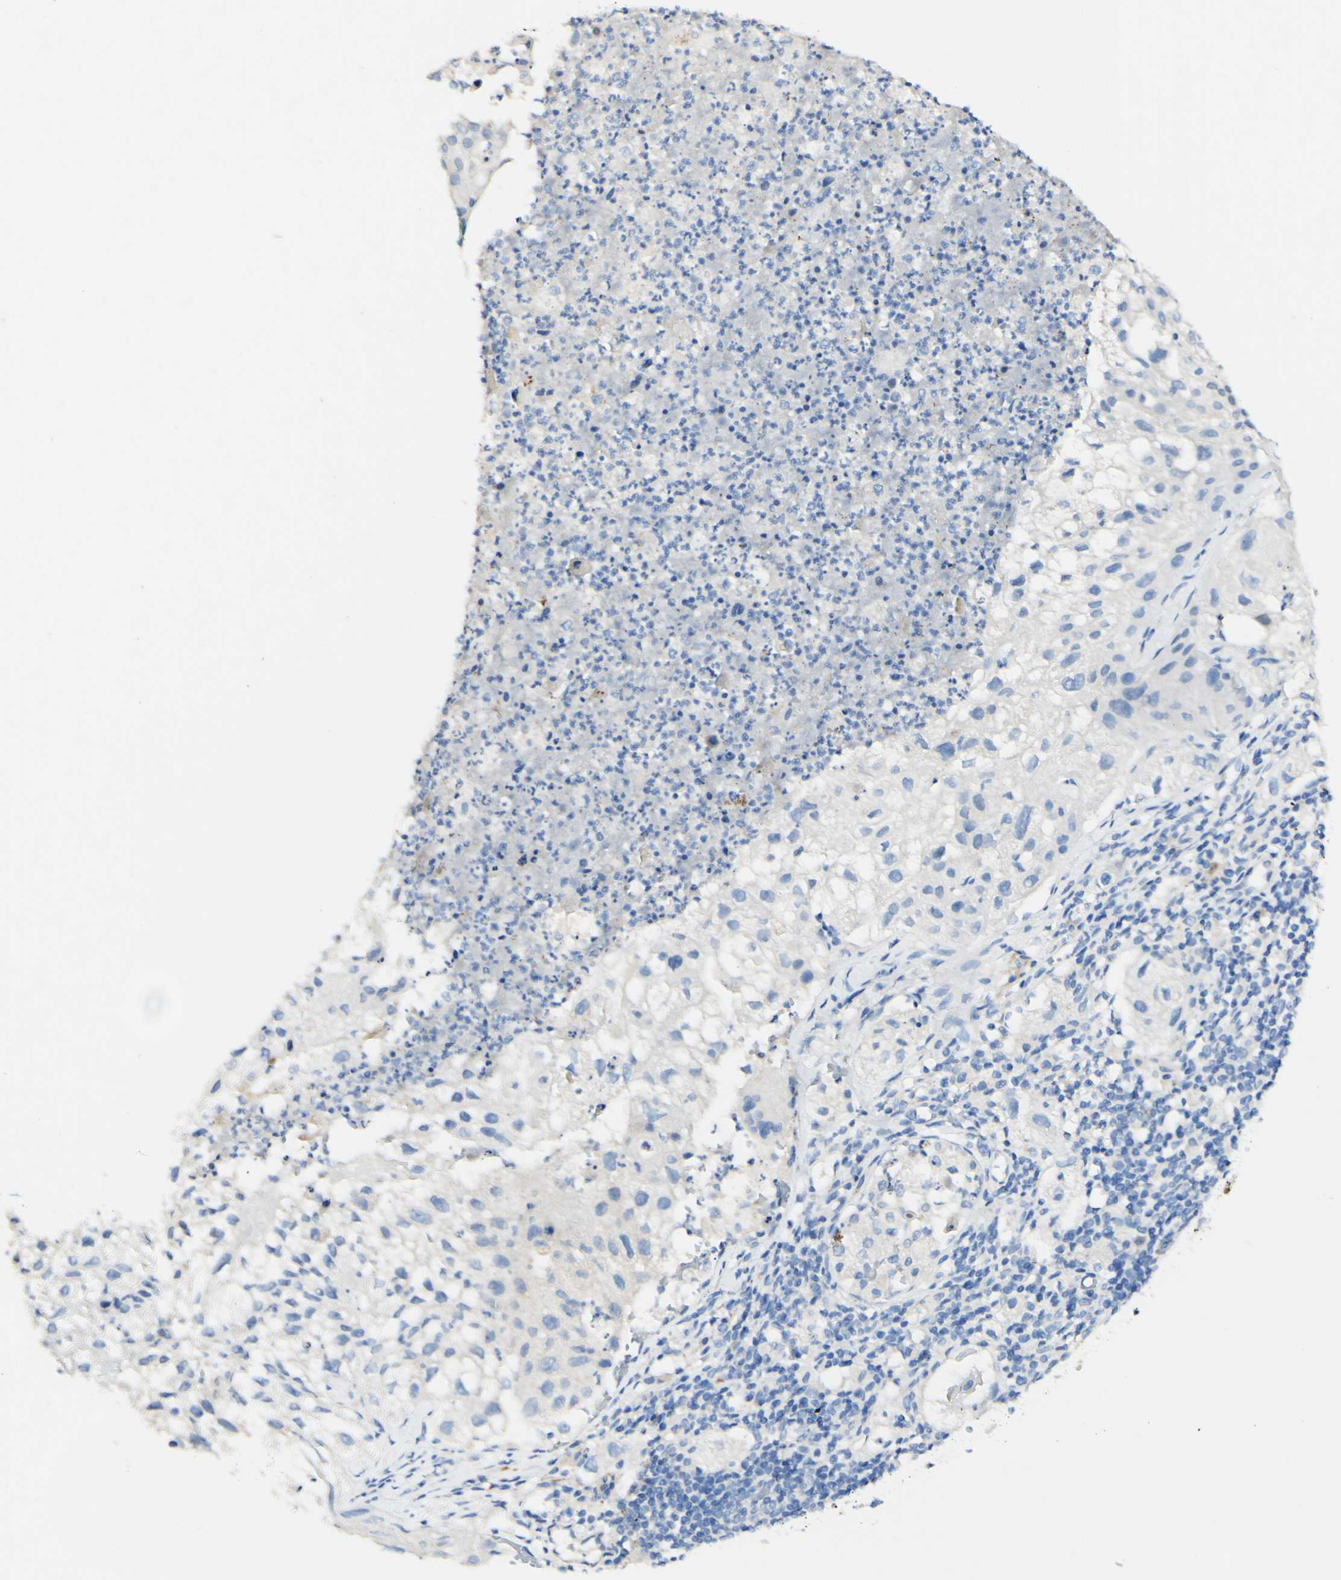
{"staining": {"intensity": "negative", "quantity": "none", "location": "none"}, "tissue": "lung cancer", "cell_type": "Tumor cells", "image_type": "cancer", "snomed": [{"axis": "morphology", "description": "Inflammation, NOS"}, {"axis": "morphology", "description": "Squamous cell carcinoma, NOS"}, {"axis": "topography", "description": "Lymph node"}, {"axis": "topography", "description": "Soft tissue"}, {"axis": "topography", "description": "Lung"}], "caption": "The histopathology image exhibits no significant positivity in tumor cells of lung cancer (squamous cell carcinoma).", "gene": "FGF4", "patient": {"sex": "male", "age": 66}}